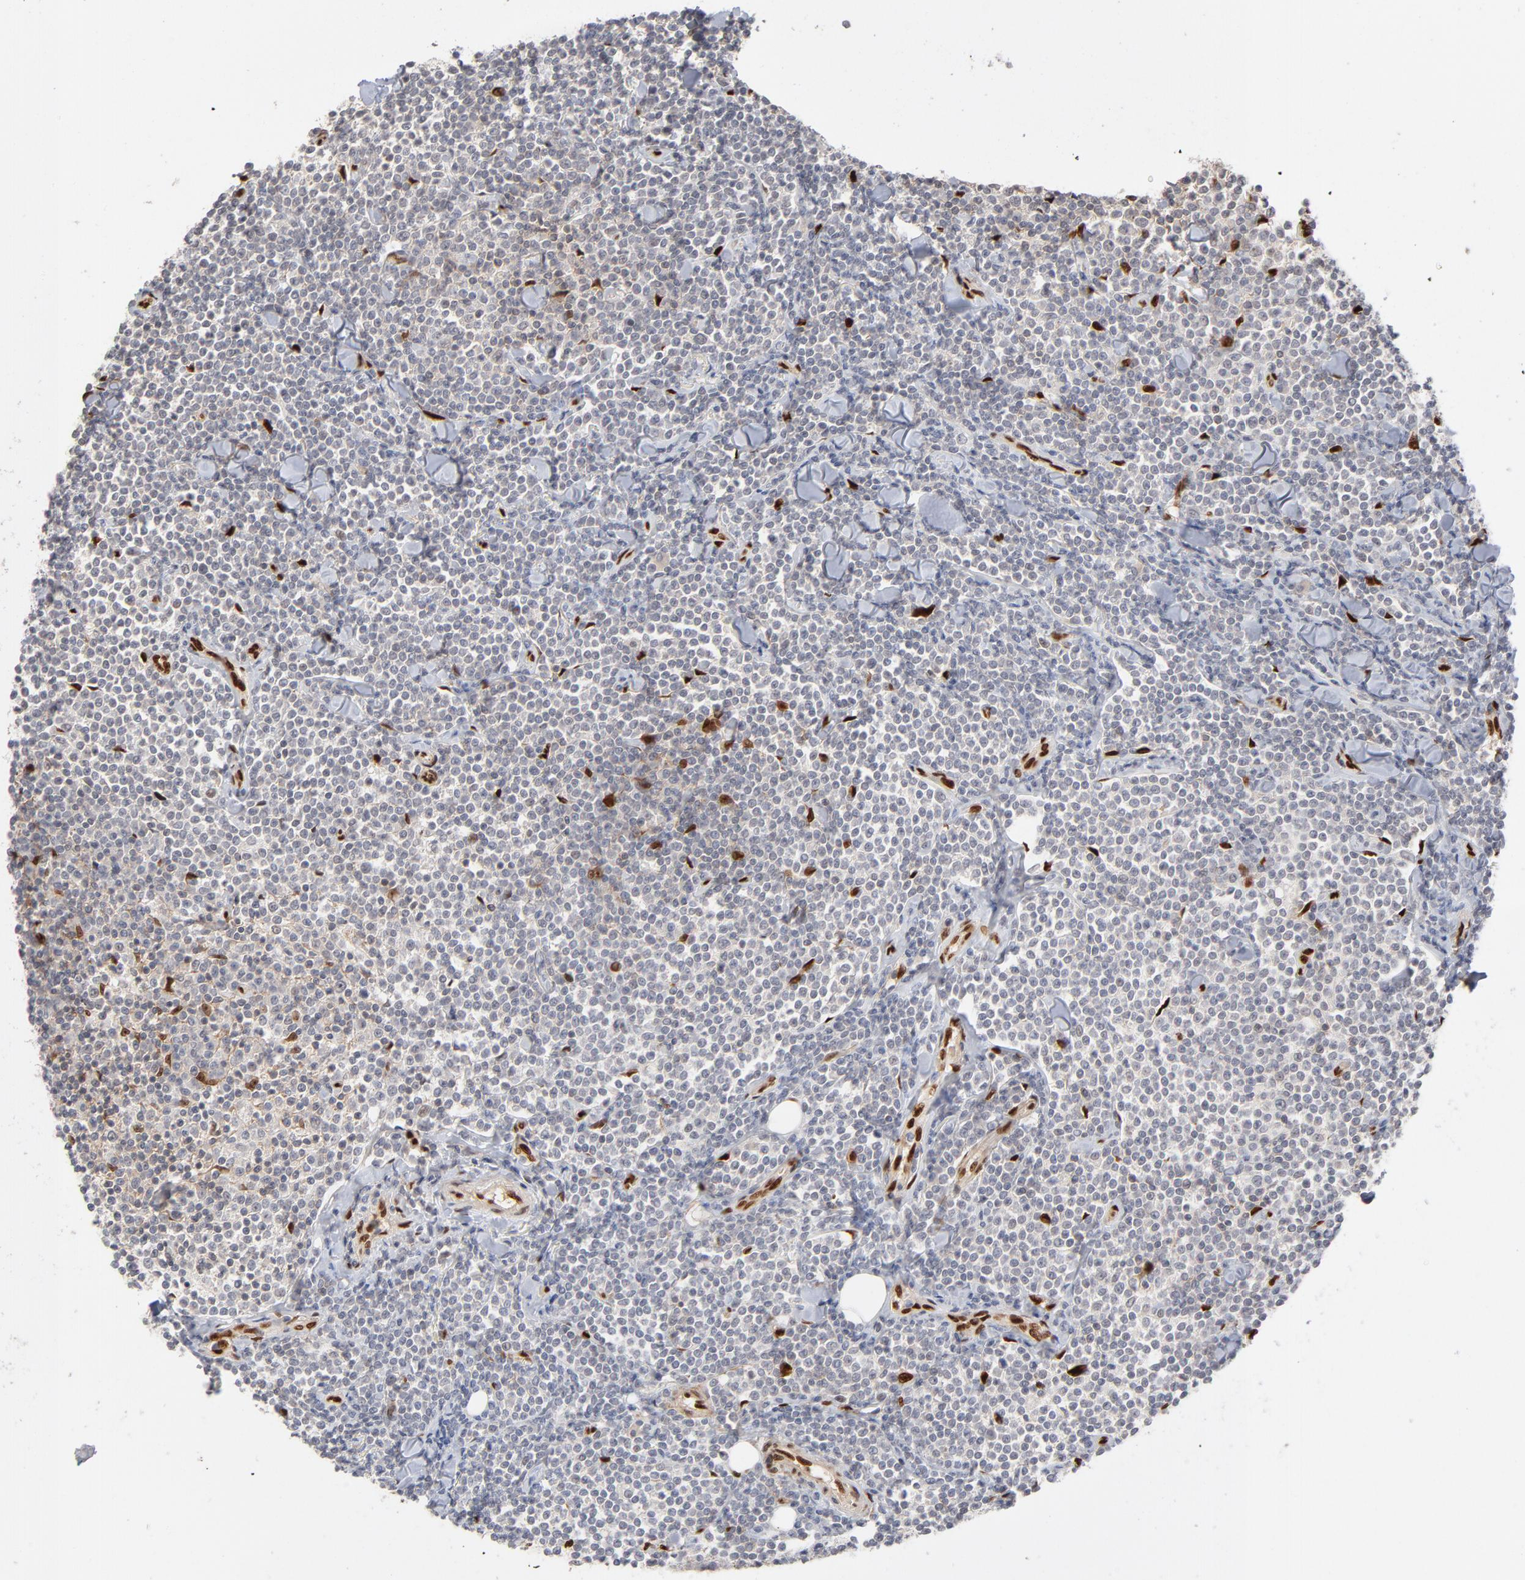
{"staining": {"intensity": "negative", "quantity": "none", "location": "none"}, "tissue": "lymphoma", "cell_type": "Tumor cells", "image_type": "cancer", "snomed": [{"axis": "morphology", "description": "Malignant lymphoma, non-Hodgkin's type, Low grade"}, {"axis": "topography", "description": "Soft tissue"}], "caption": "DAB (3,3'-diaminobenzidine) immunohistochemical staining of human lymphoma reveals no significant staining in tumor cells. Nuclei are stained in blue.", "gene": "NFIB", "patient": {"sex": "male", "age": 92}}